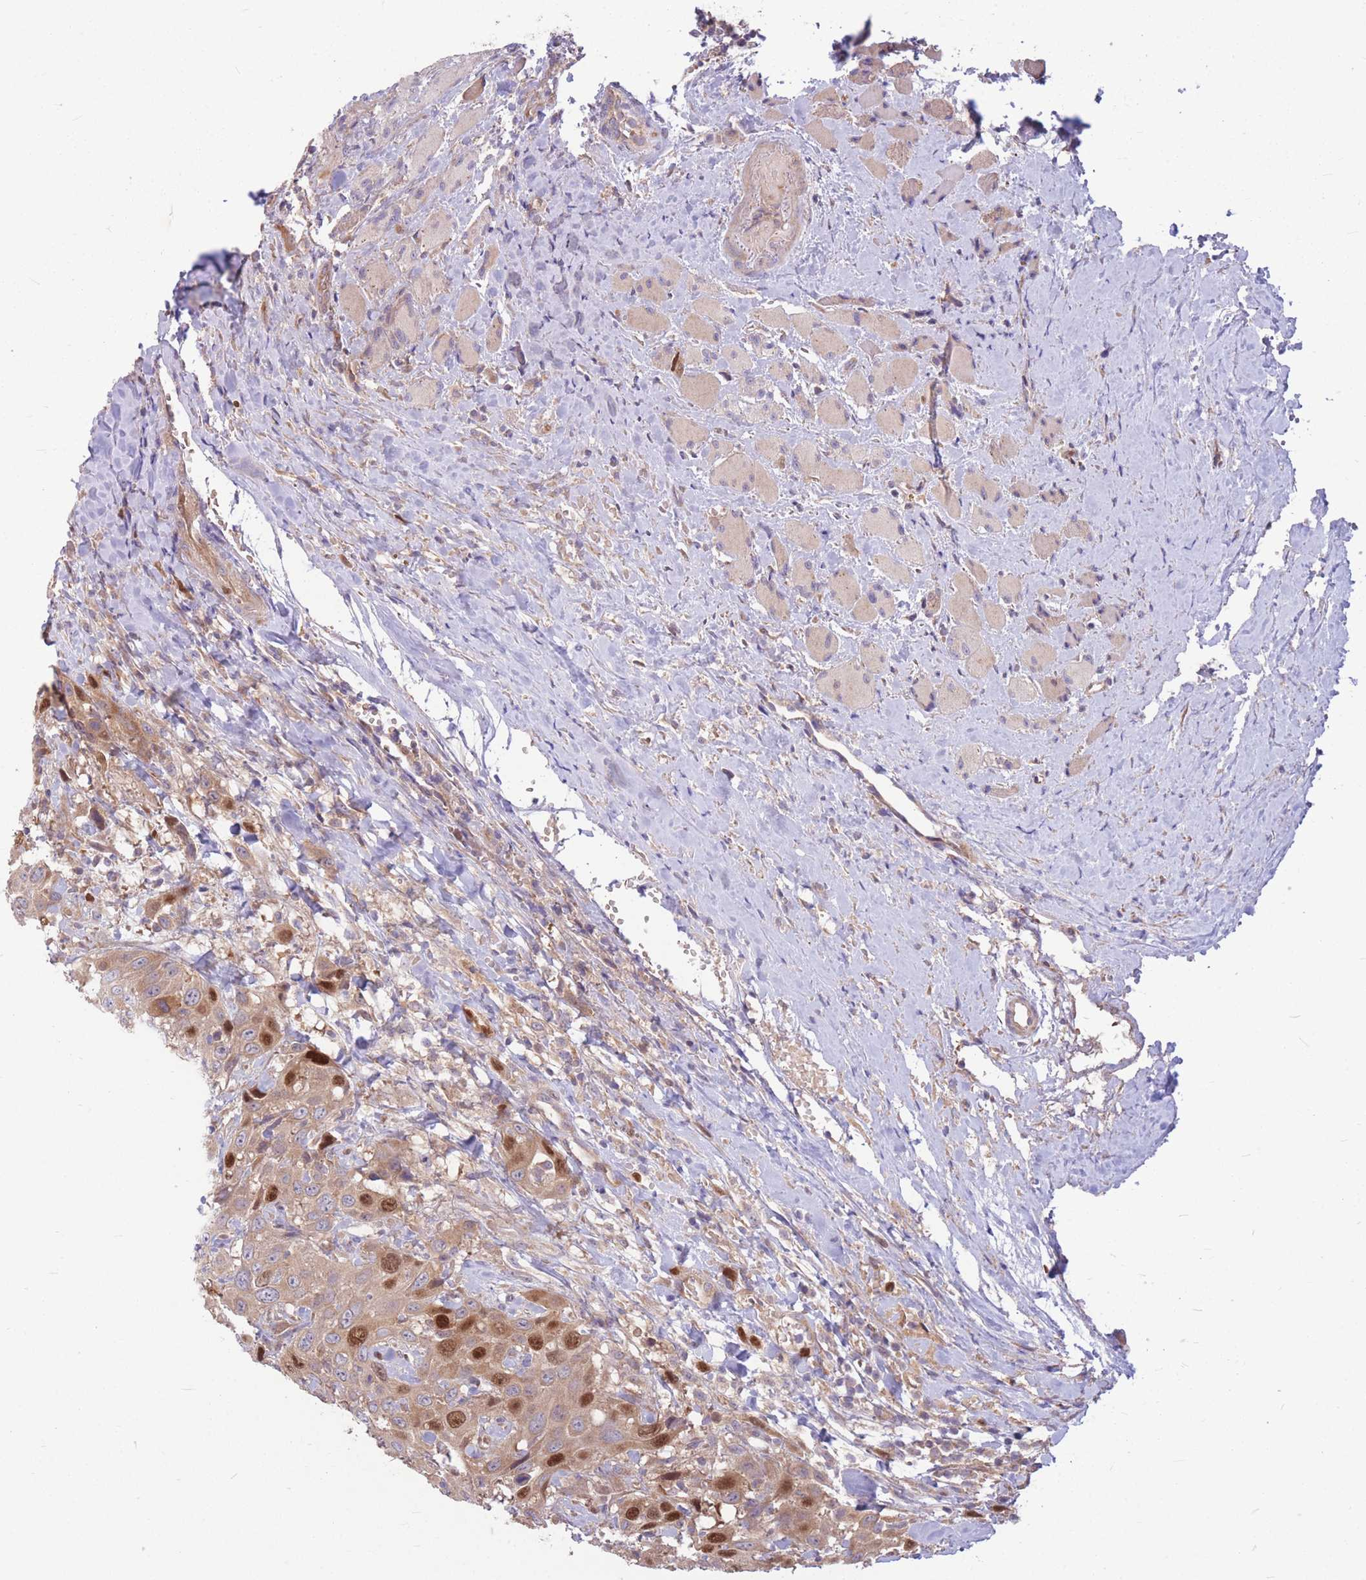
{"staining": {"intensity": "strong", "quantity": "25%-75%", "location": "cytoplasmic/membranous,nuclear"}, "tissue": "head and neck cancer", "cell_type": "Tumor cells", "image_type": "cancer", "snomed": [{"axis": "morphology", "description": "Squamous cell carcinoma, NOS"}, {"axis": "topography", "description": "Head-Neck"}], "caption": "Strong cytoplasmic/membranous and nuclear positivity is seen in approximately 25%-75% of tumor cells in head and neck squamous cell carcinoma.", "gene": "GMNN", "patient": {"sex": "male", "age": 81}}